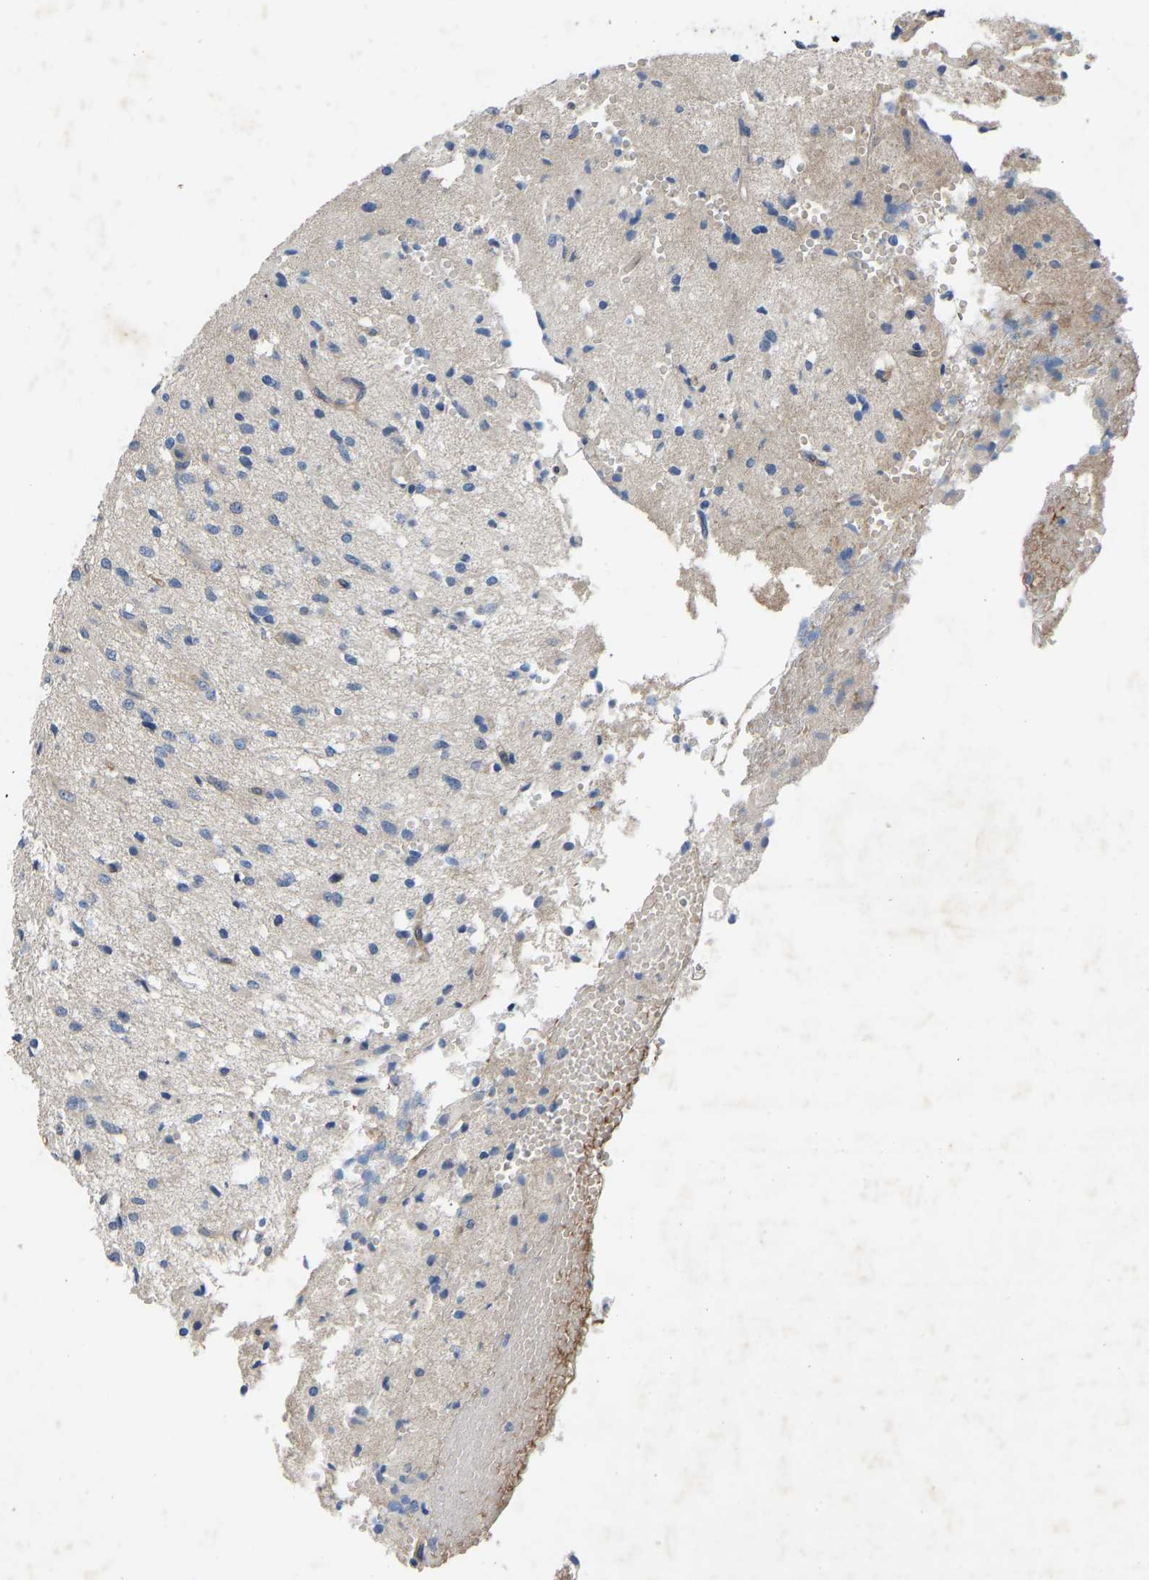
{"staining": {"intensity": "moderate", "quantity": "<25%", "location": "cytoplasmic/membranous"}, "tissue": "glioma", "cell_type": "Tumor cells", "image_type": "cancer", "snomed": [{"axis": "morphology", "description": "Glioma, malignant, High grade"}, {"axis": "topography", "description": "Brain"}], "caption": "Immunohistochemical staining of human malignant glioma (high-grade) exhibits low levels of moderate cytoplasmic/membranous protein expression in about <25% of tumor cells.", "gene": "RBP1", "patient": {"sex": "female", "age": 59}}